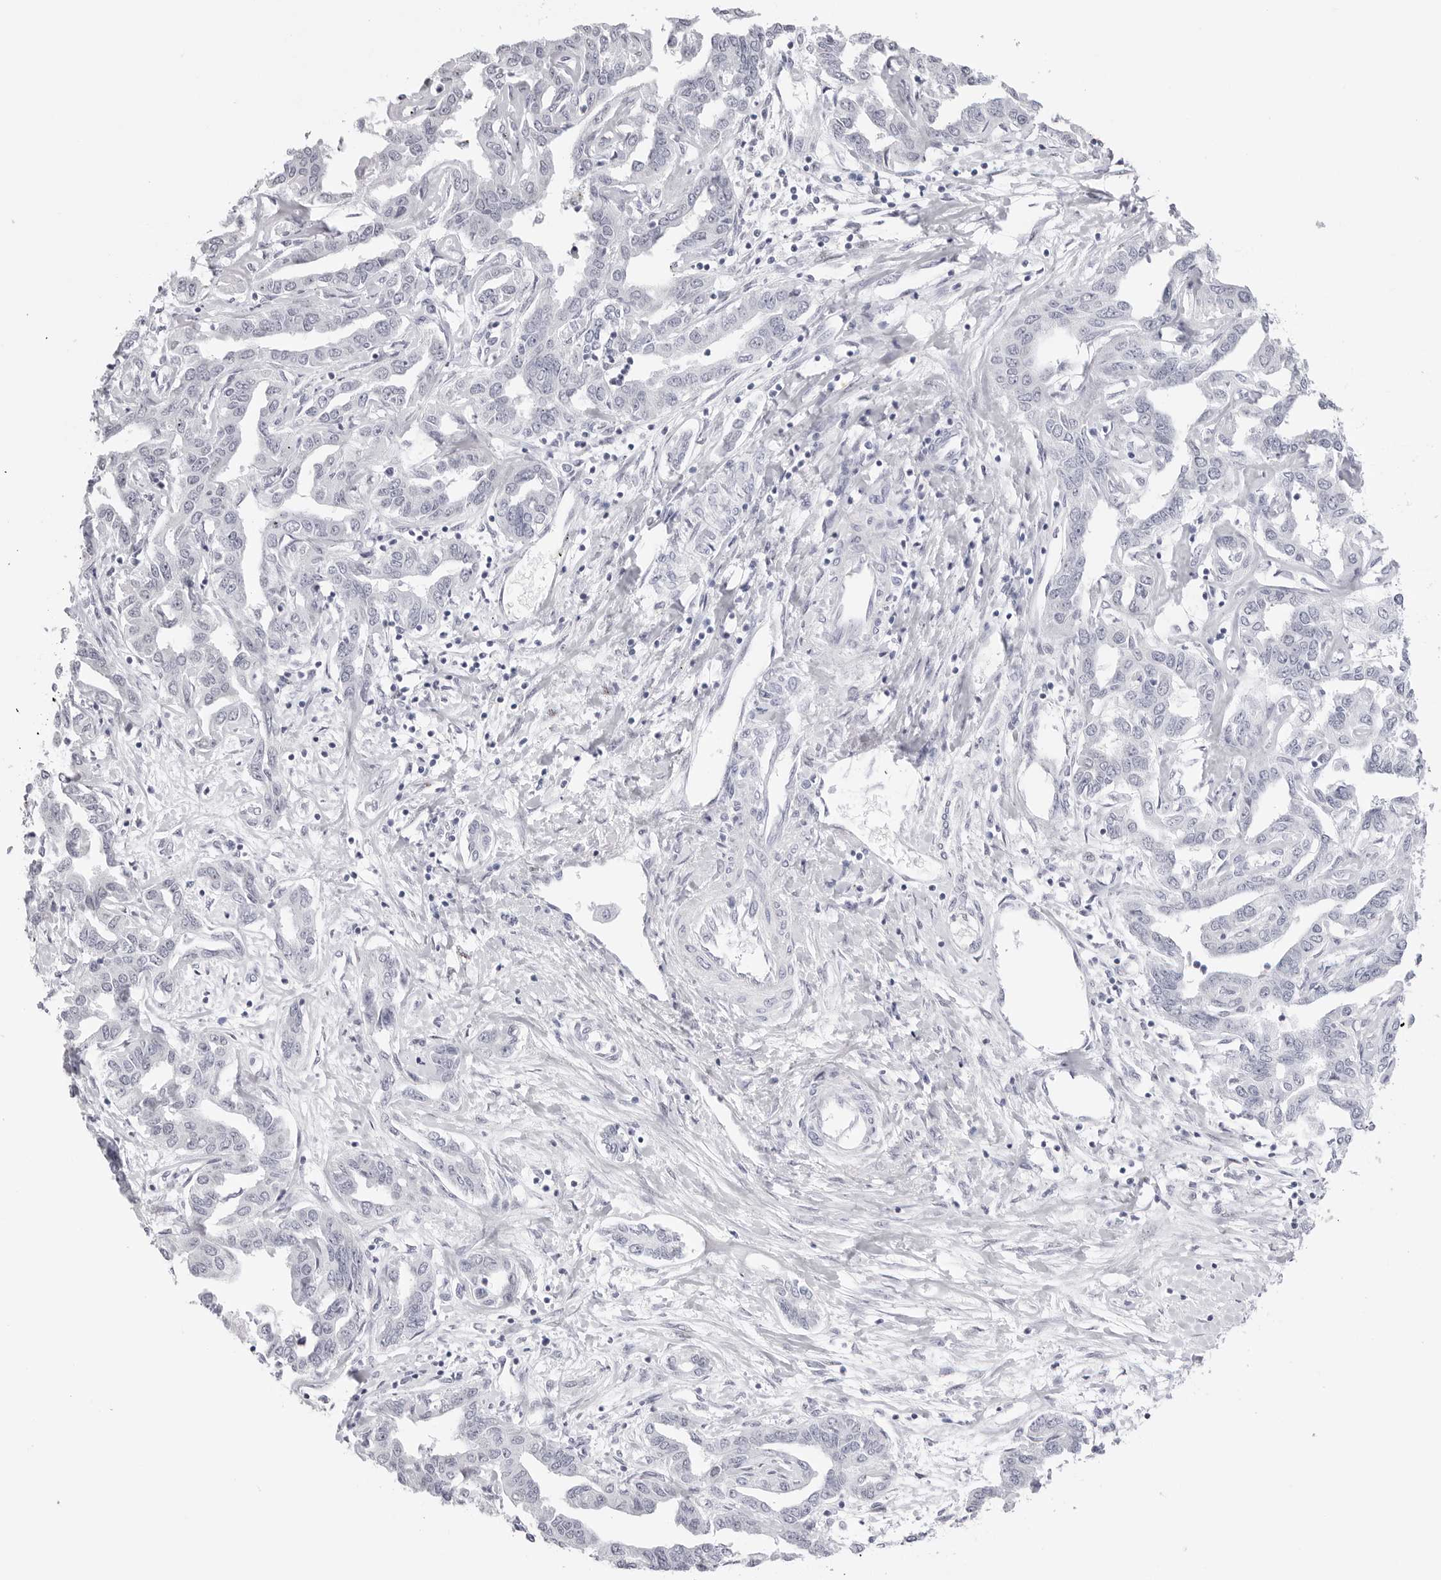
{"staining": {"intensity": "negative", "quantity": "none", "location": "none"}, "tissue": "liver cancer", "cell_type": "Tumor cells", "image_type": "cancer", "snomed": [{"axis": "morphology", "description": "Cholangiocarcinoma"}, {"axis": "topography", "description": "Liver"}], "caption": "Immunohistochemistry image of neoplastic tissue: human liver cancer stained with DAB (3,3'-diaminobenzidine) exhibits no significant protein positivity in tumor cells.", "gene": "TSSK1B", "patient": {"sex": "male", "age": 59}}